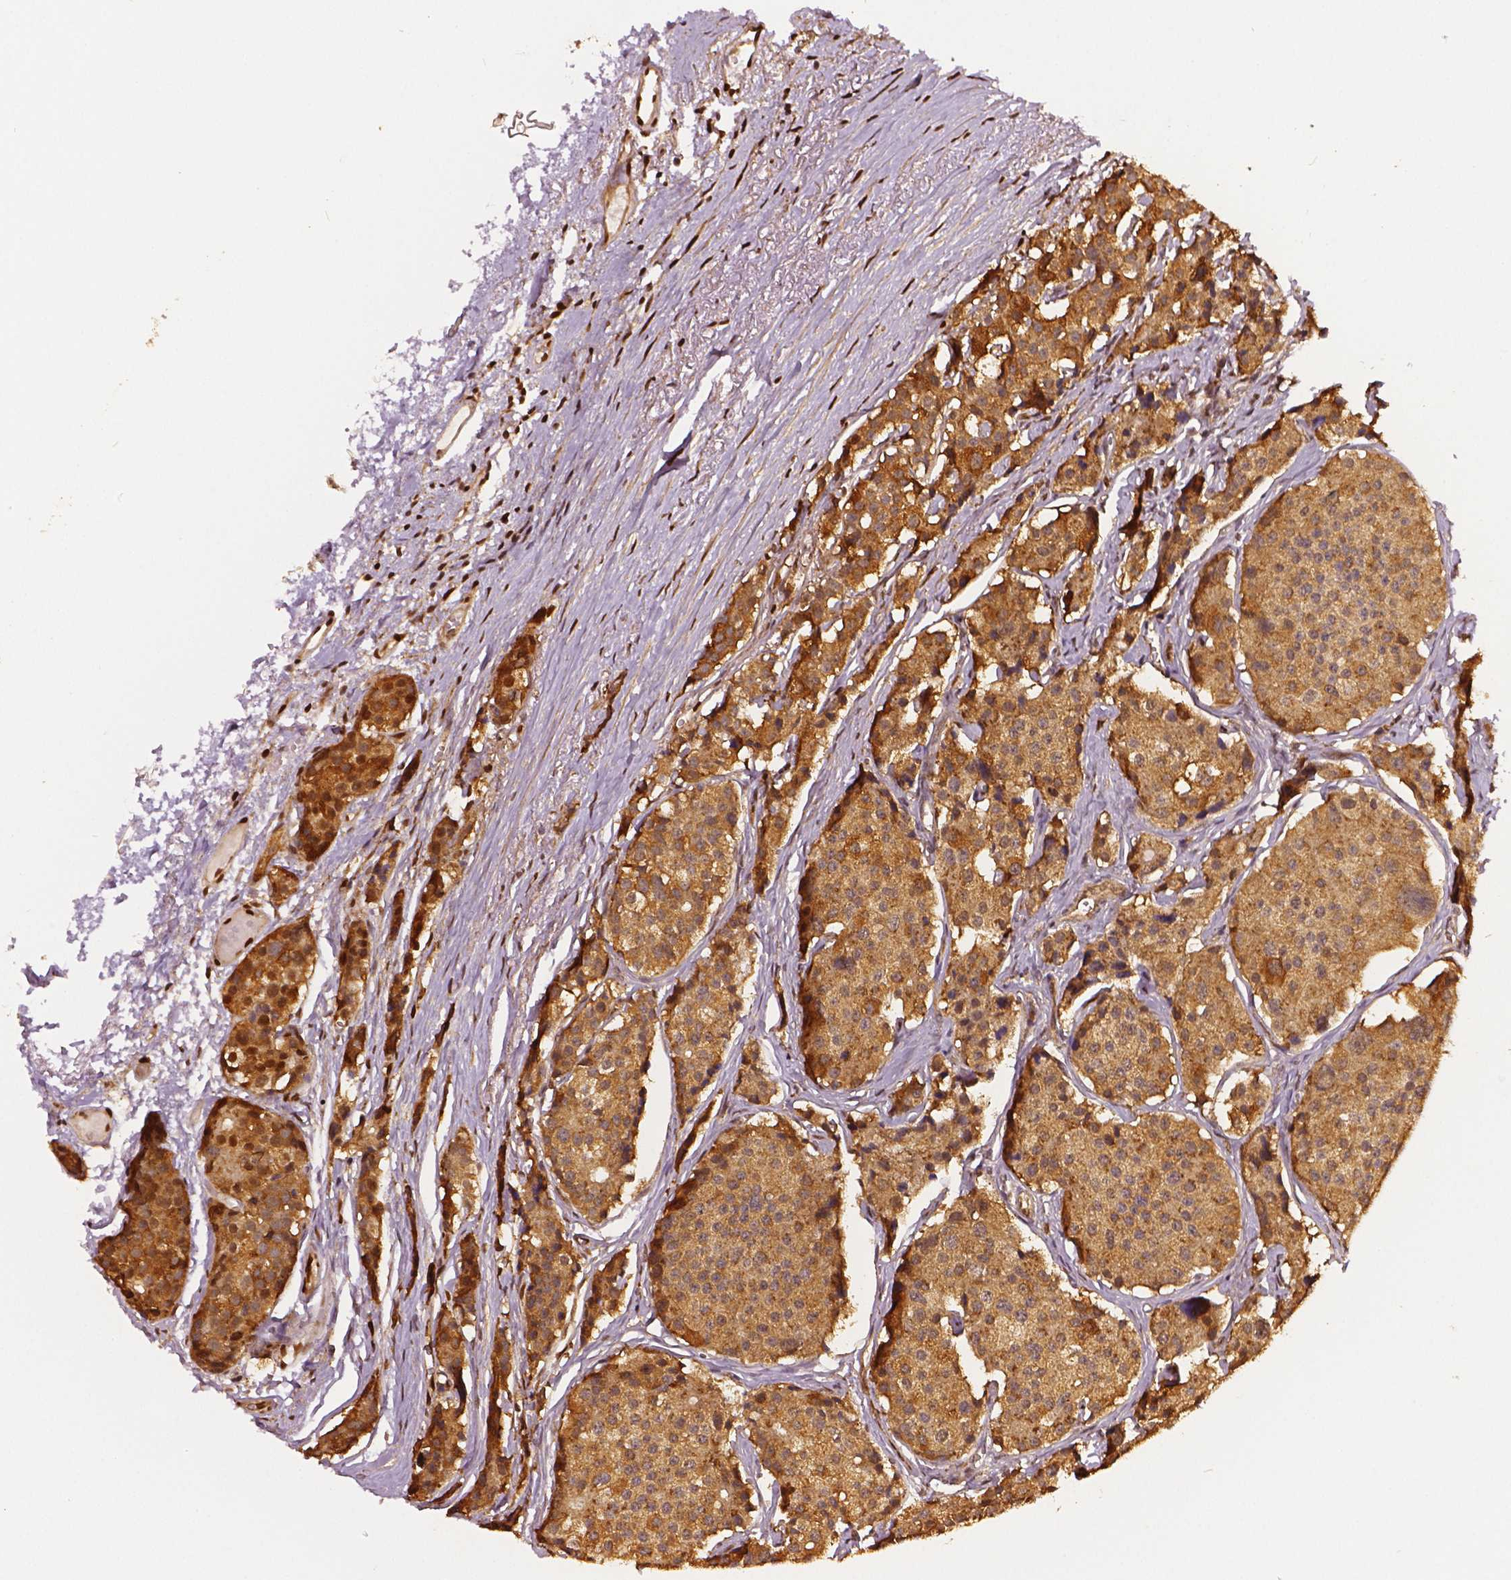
{"staining": {"intensity": "moderate", "quantity": ">75%", "location": "cytoplasmic/membranous"}, "tissue": "carcinoid", "cell_type": "Tumor cells", "image_type": "cancer", "snomed": [{"axis": "morphology", "description": "Carcinoid, malignant, NOS"}, {"axis": "topography", "description": "Small intestine"}], "caption": "Tumor cells display medium levels of moderate cytoplasmic/membranous positivity in approximately >75% of cells in carcinoid. (DAB (3,3'-diaminobenzidine) IHC with brightfield microscopy, high magnification).", "gene": "STAT3", "patient": {"sex": "female", "age": 65}}